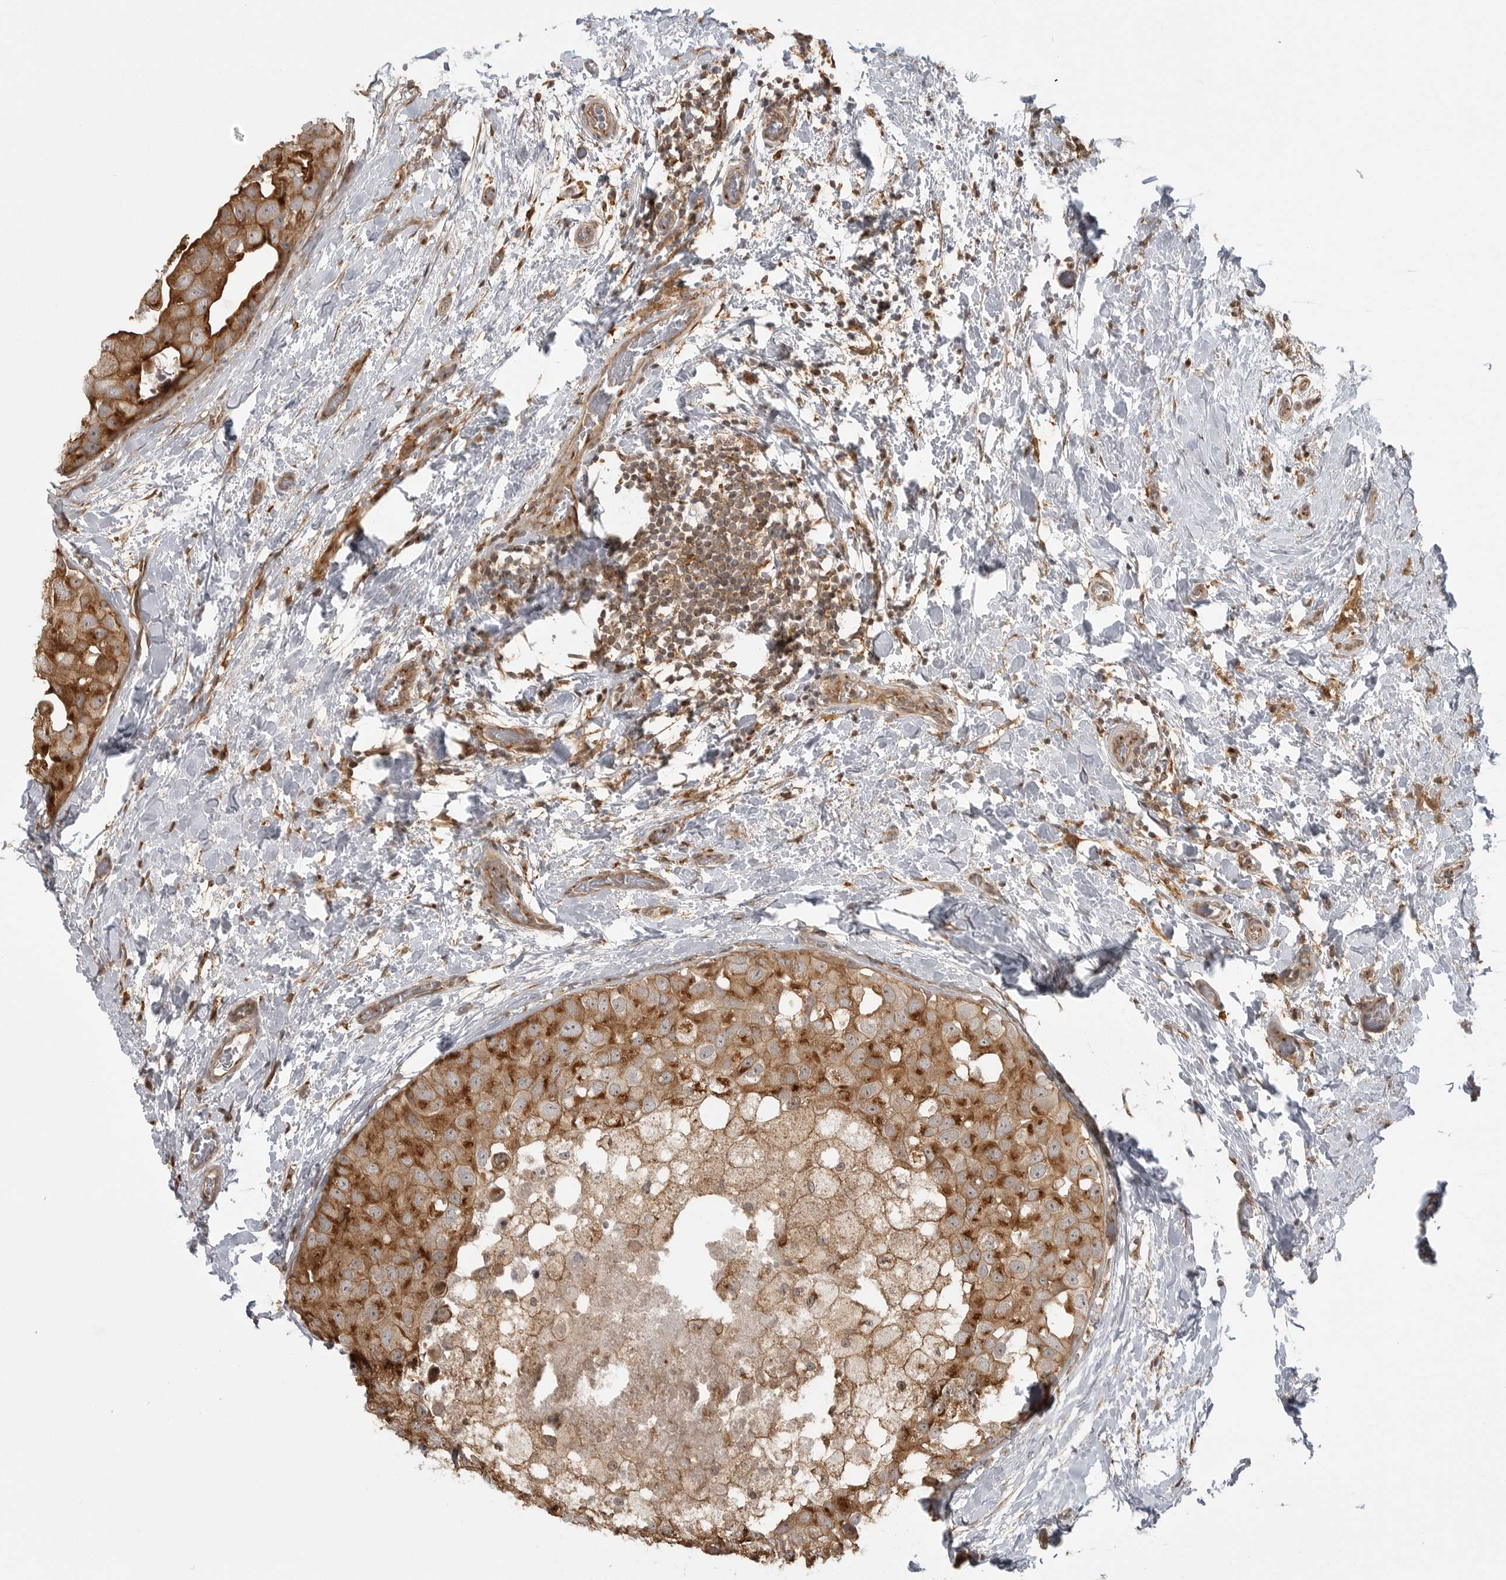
{"staining": {"intensity": "strong", "quantity": ">75%", "location": "cytoplasmic/membranous"}, "tissue": "breast cancer", "cell_type": "Tumor cells", "image_type": "cancer", "snomed": [{"axis": "morphology", "description": "Duct carcinoma"}, {"axis": "topography", "description": "Breast"}], "caption": "Immunohistochemistry micrograph of neoplastic tissue: human invasive ductal carcinoma (breast) stained using immunohistochemistry shows high levels of strong protein expression localized specifically in the cytoplasmic/membranous of tumor cells, appearing as a cytoplasmic/membranous brown color.", "gene": "FAT3", "patient": {"sex": "female", "age": 62}}